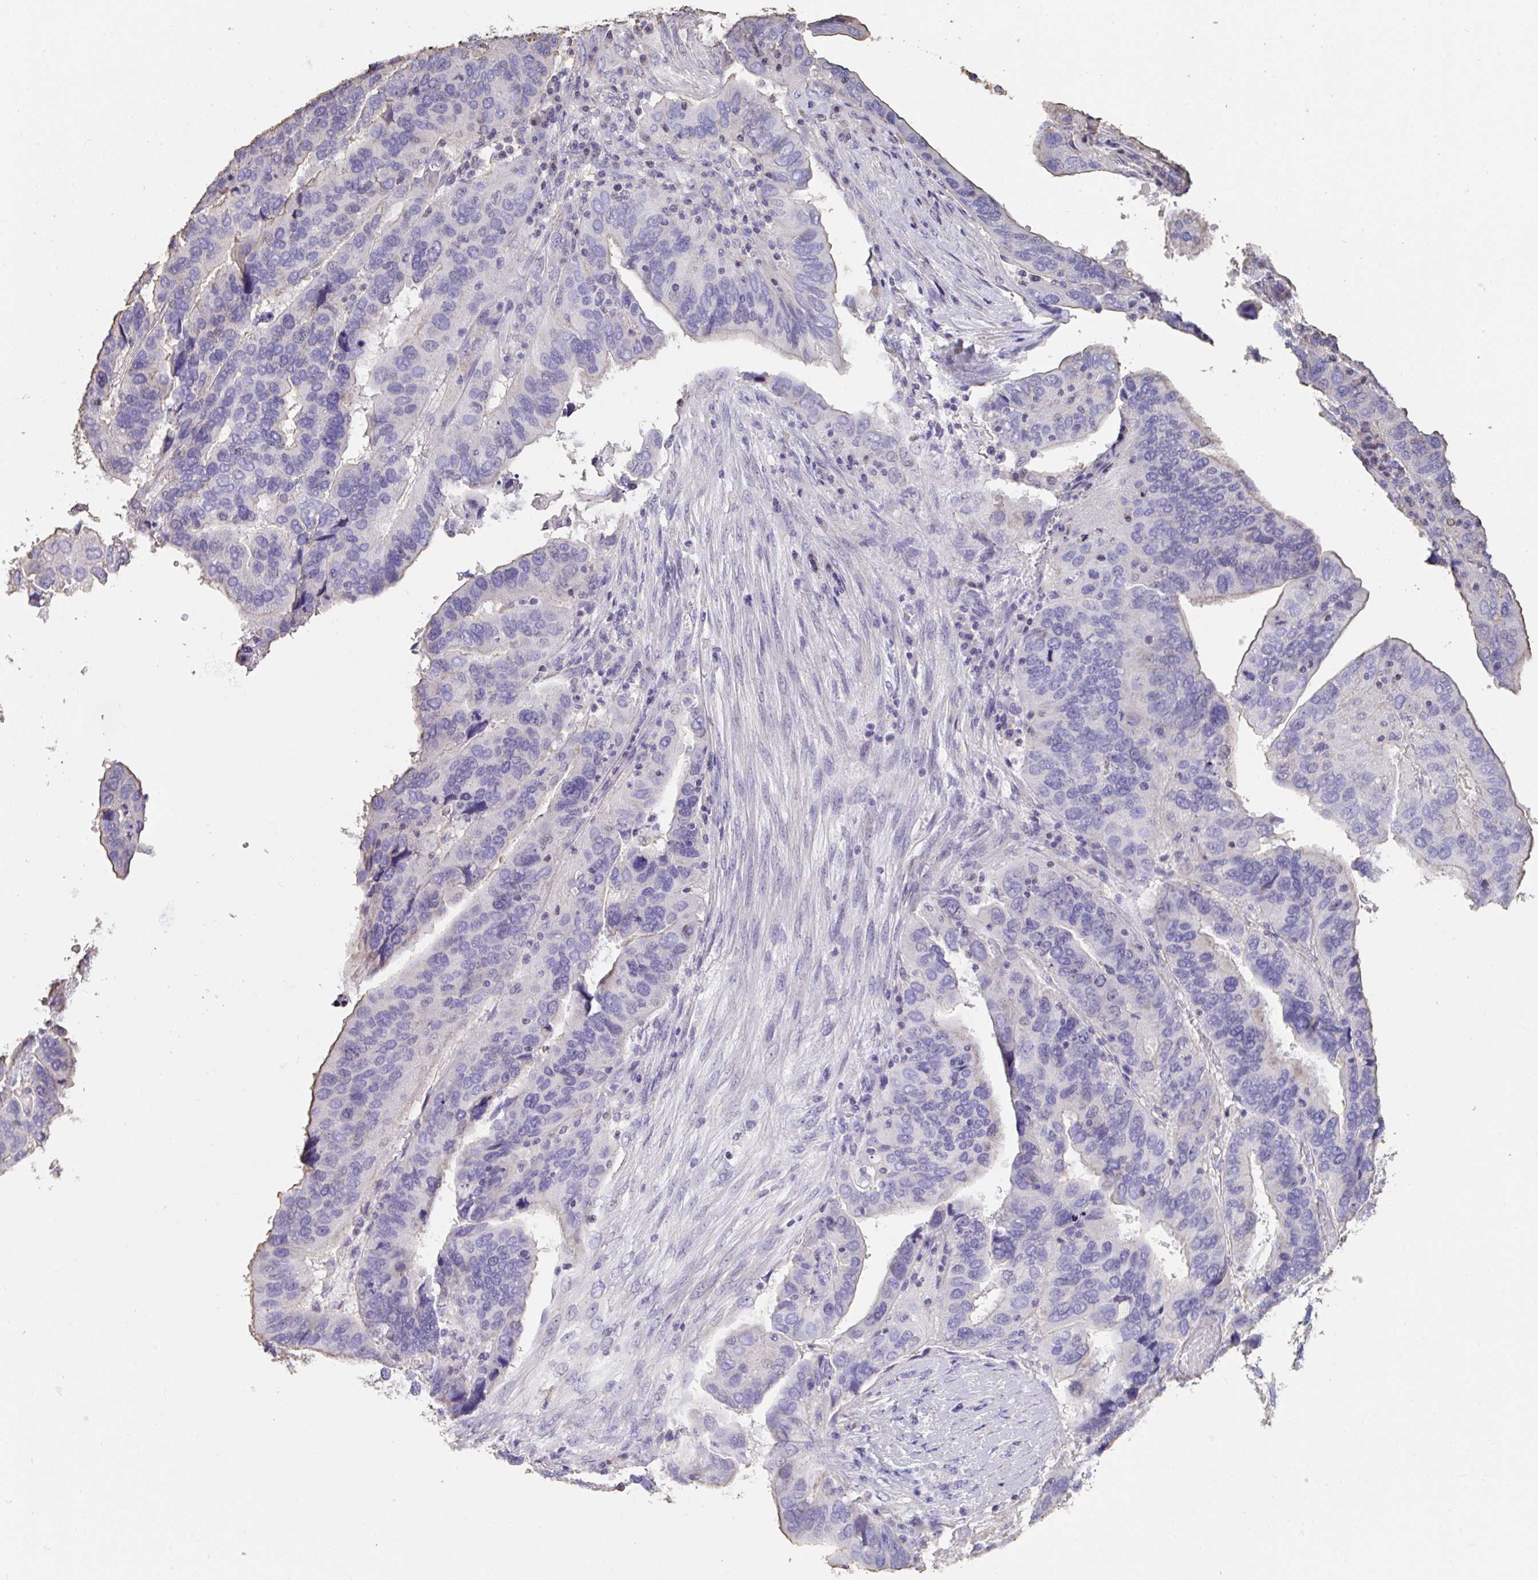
{"staining": {"intensity": "negative", "quantity": "none", "location": "none"}, "tissue": "ovarian cancer", "cell_type": "Tumor cells", "image_type": "cancer", "snomed": [{"axis": "morphology", "description": "Cystadenocarcinoma, serous, NOS"}, {"axis": "topography", "description": "Ovary"}], "caption": "DAB immunohistochemical staining of ovarian serous cystadenocarcinoma demonstrates no significant positivity in tumor cells.", "gene": "IL23R", "patient": {"sex": "female", "age": 79}}